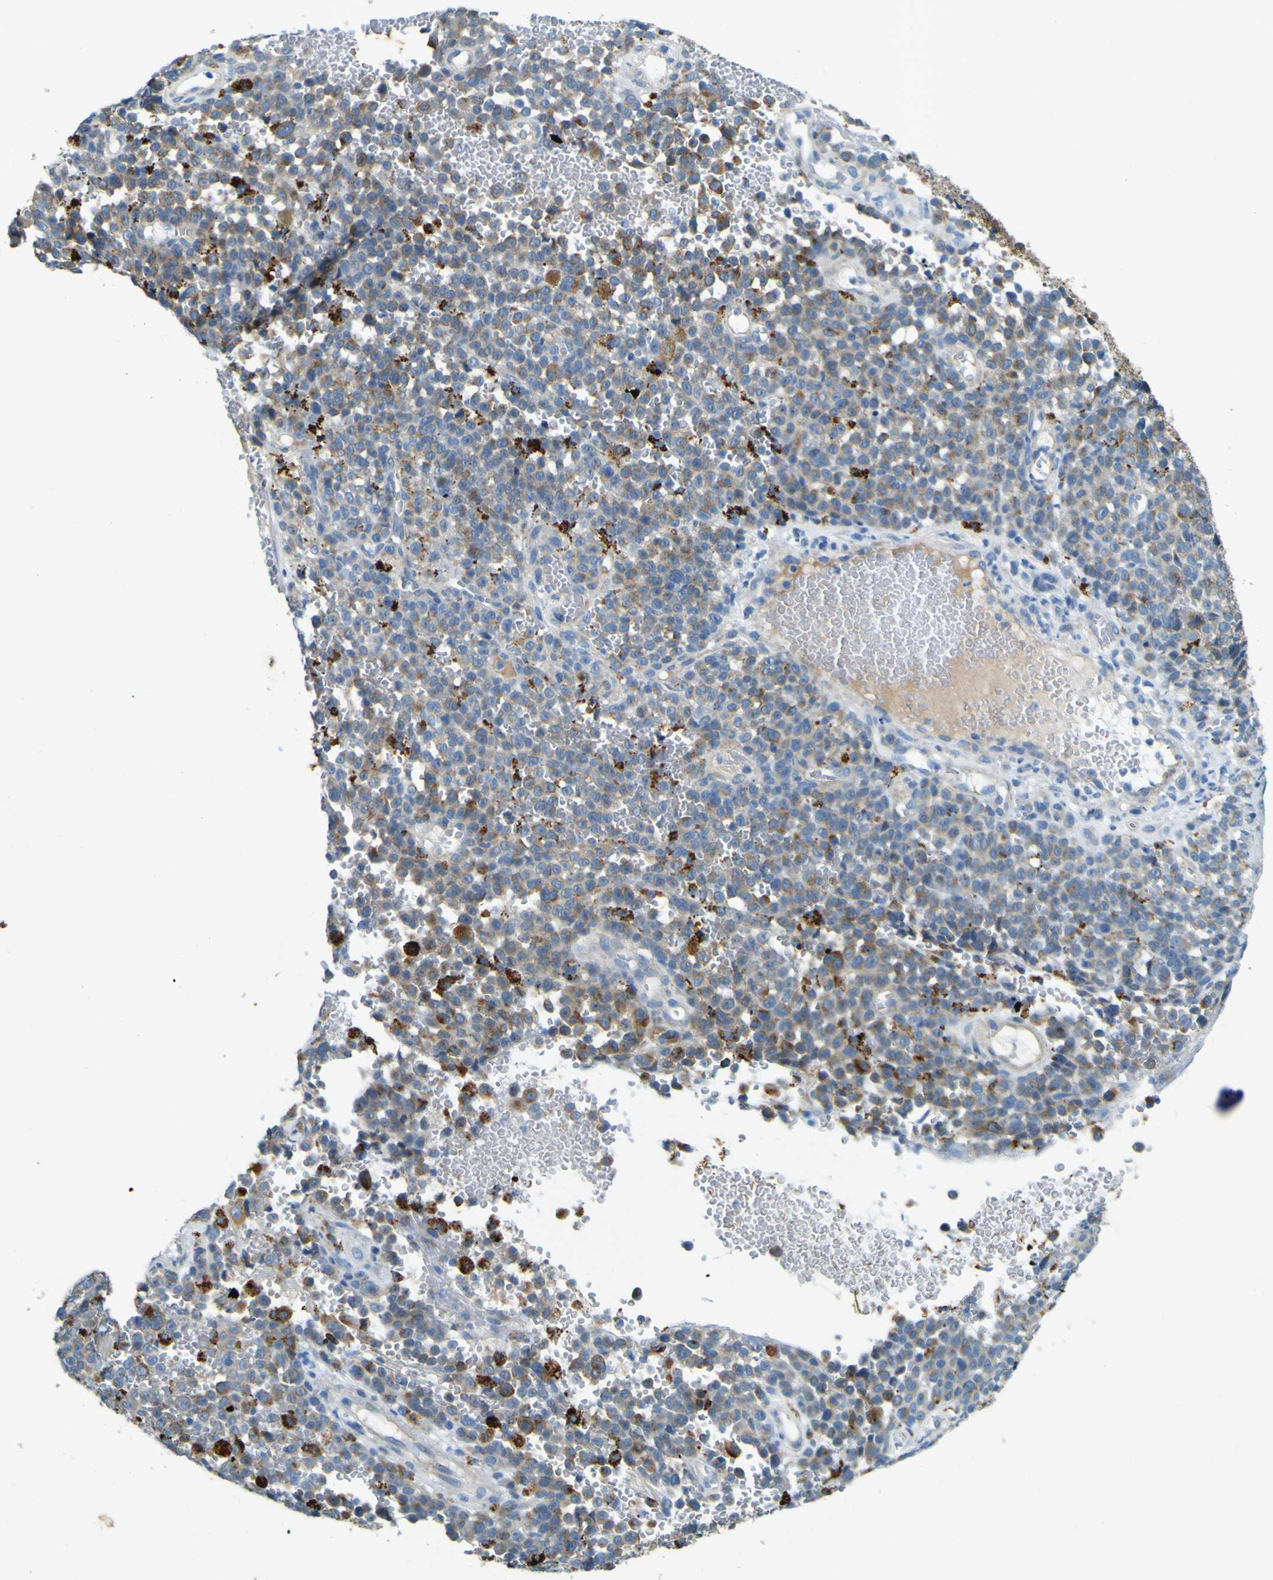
{"staining": {"intensity": "moderate", "quantity": "<25%", "location": "cytoplasmic/membranous"}, "tissue": "melanoma", "cell_type": "Tumor cells", "image_type": "cancer", "snomed": [{"axis": "morphology", "description": "Malignant melanoma, NOS"}, {"axis": "topography", "description": "Skin"}], "caption": "Immunohistochemical staining of human melanoma demonstrates low levels of moderate cytoplasmic/membranous staining in approximately <25% of tumor cells. Nuclei are stained in blue.", "gene": "PDE9A", "patient": {"sex": "female", "age": 82}}